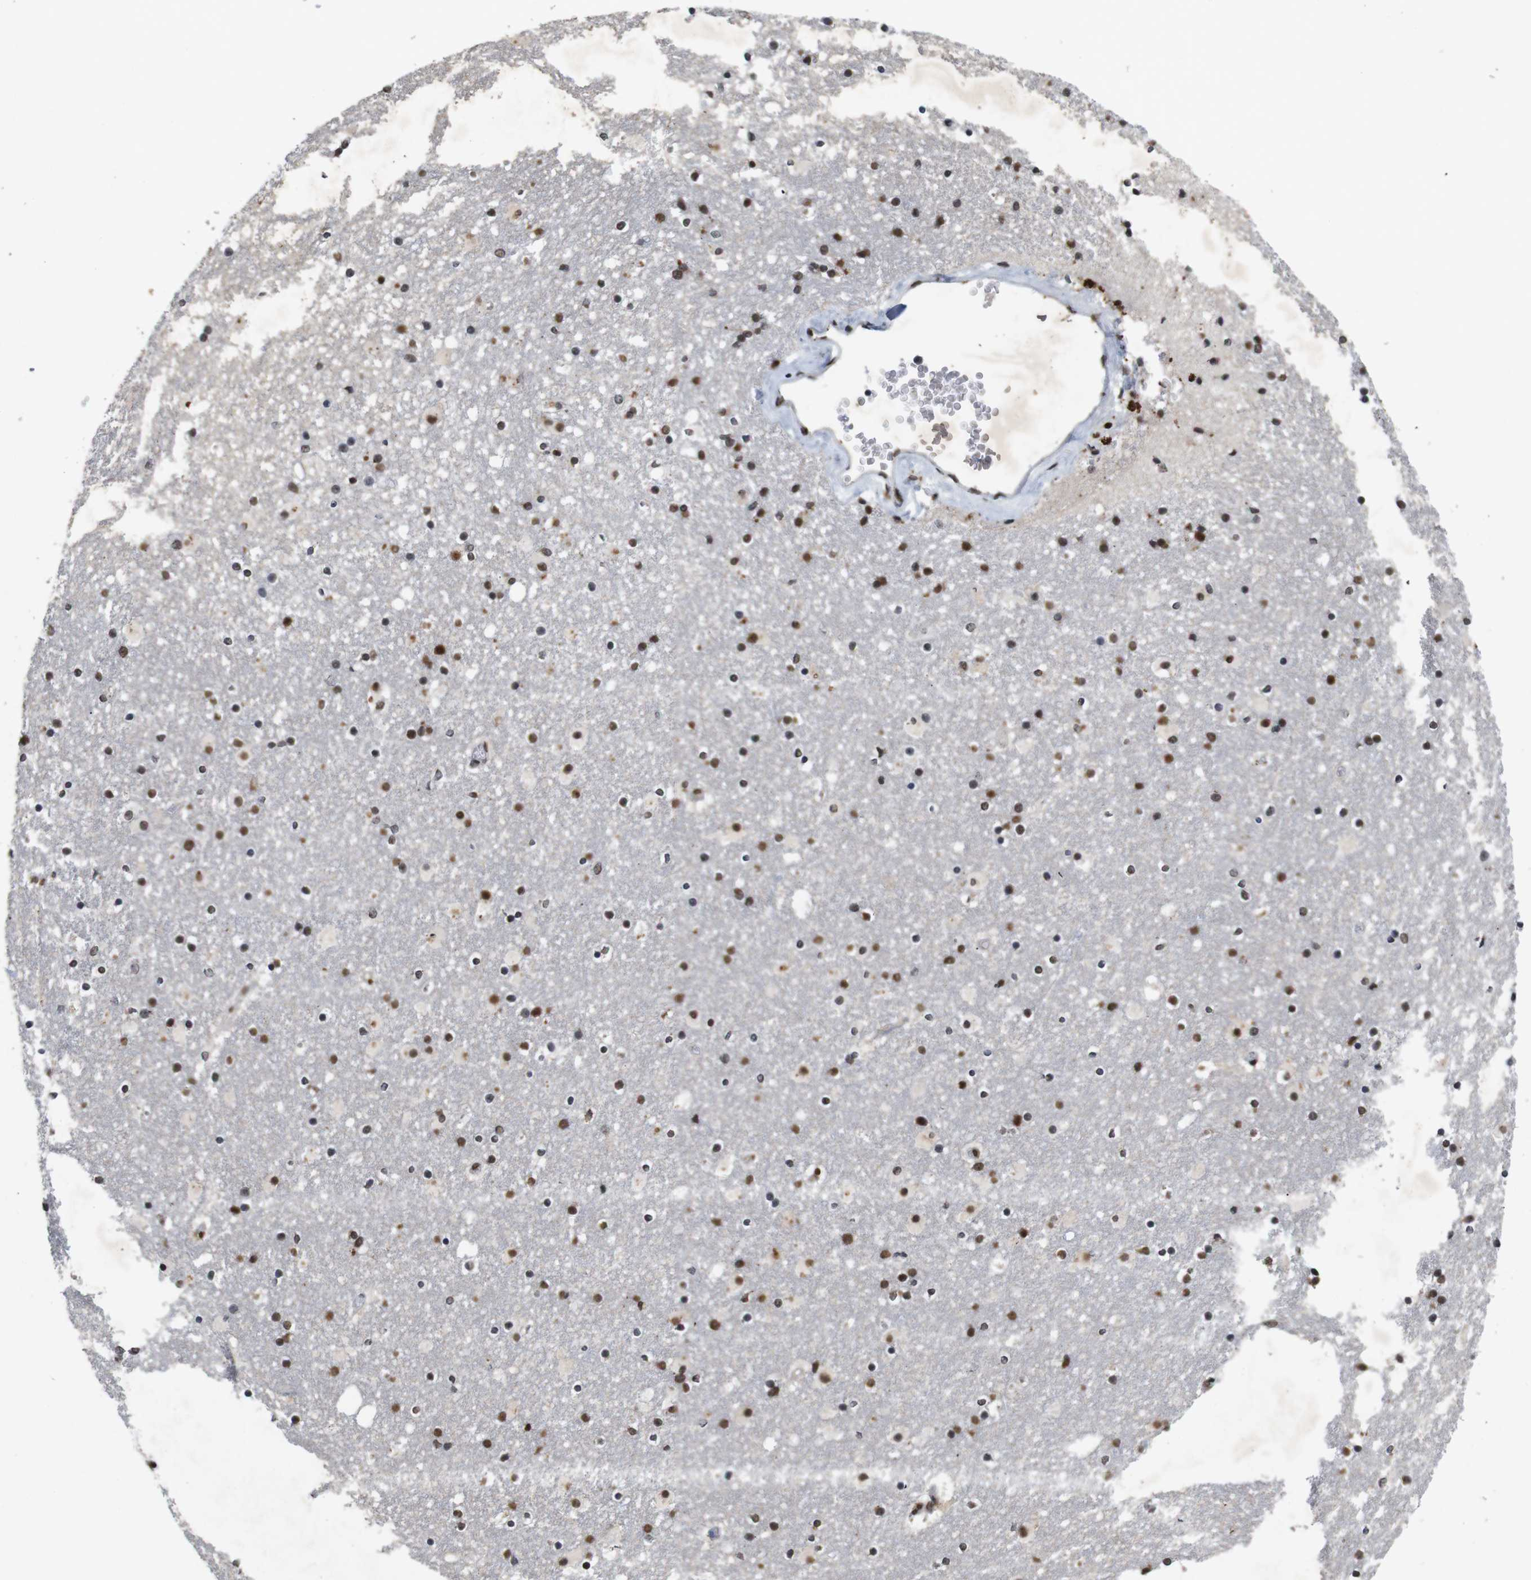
{"staining": {"intensity": "weak", "quantity": ">75%", "location": "nuclear"}, "tissue": "caudate", "cell_type": "Glial cells", "image_type": "normal", "snomed": [{"axis": "morphology", "description": "Normal tissue, NOS"}, {"axis": "topography", "description": "Lateral ventricle wall"}], "caption": "About >75% of glial cells in unremarkable caudate exhibit weak nuclear protein expression as visualized by brown immunohistochemical staining.", "gene": "MAGEH1", "patient": {"sex": "male", "age": 45}}